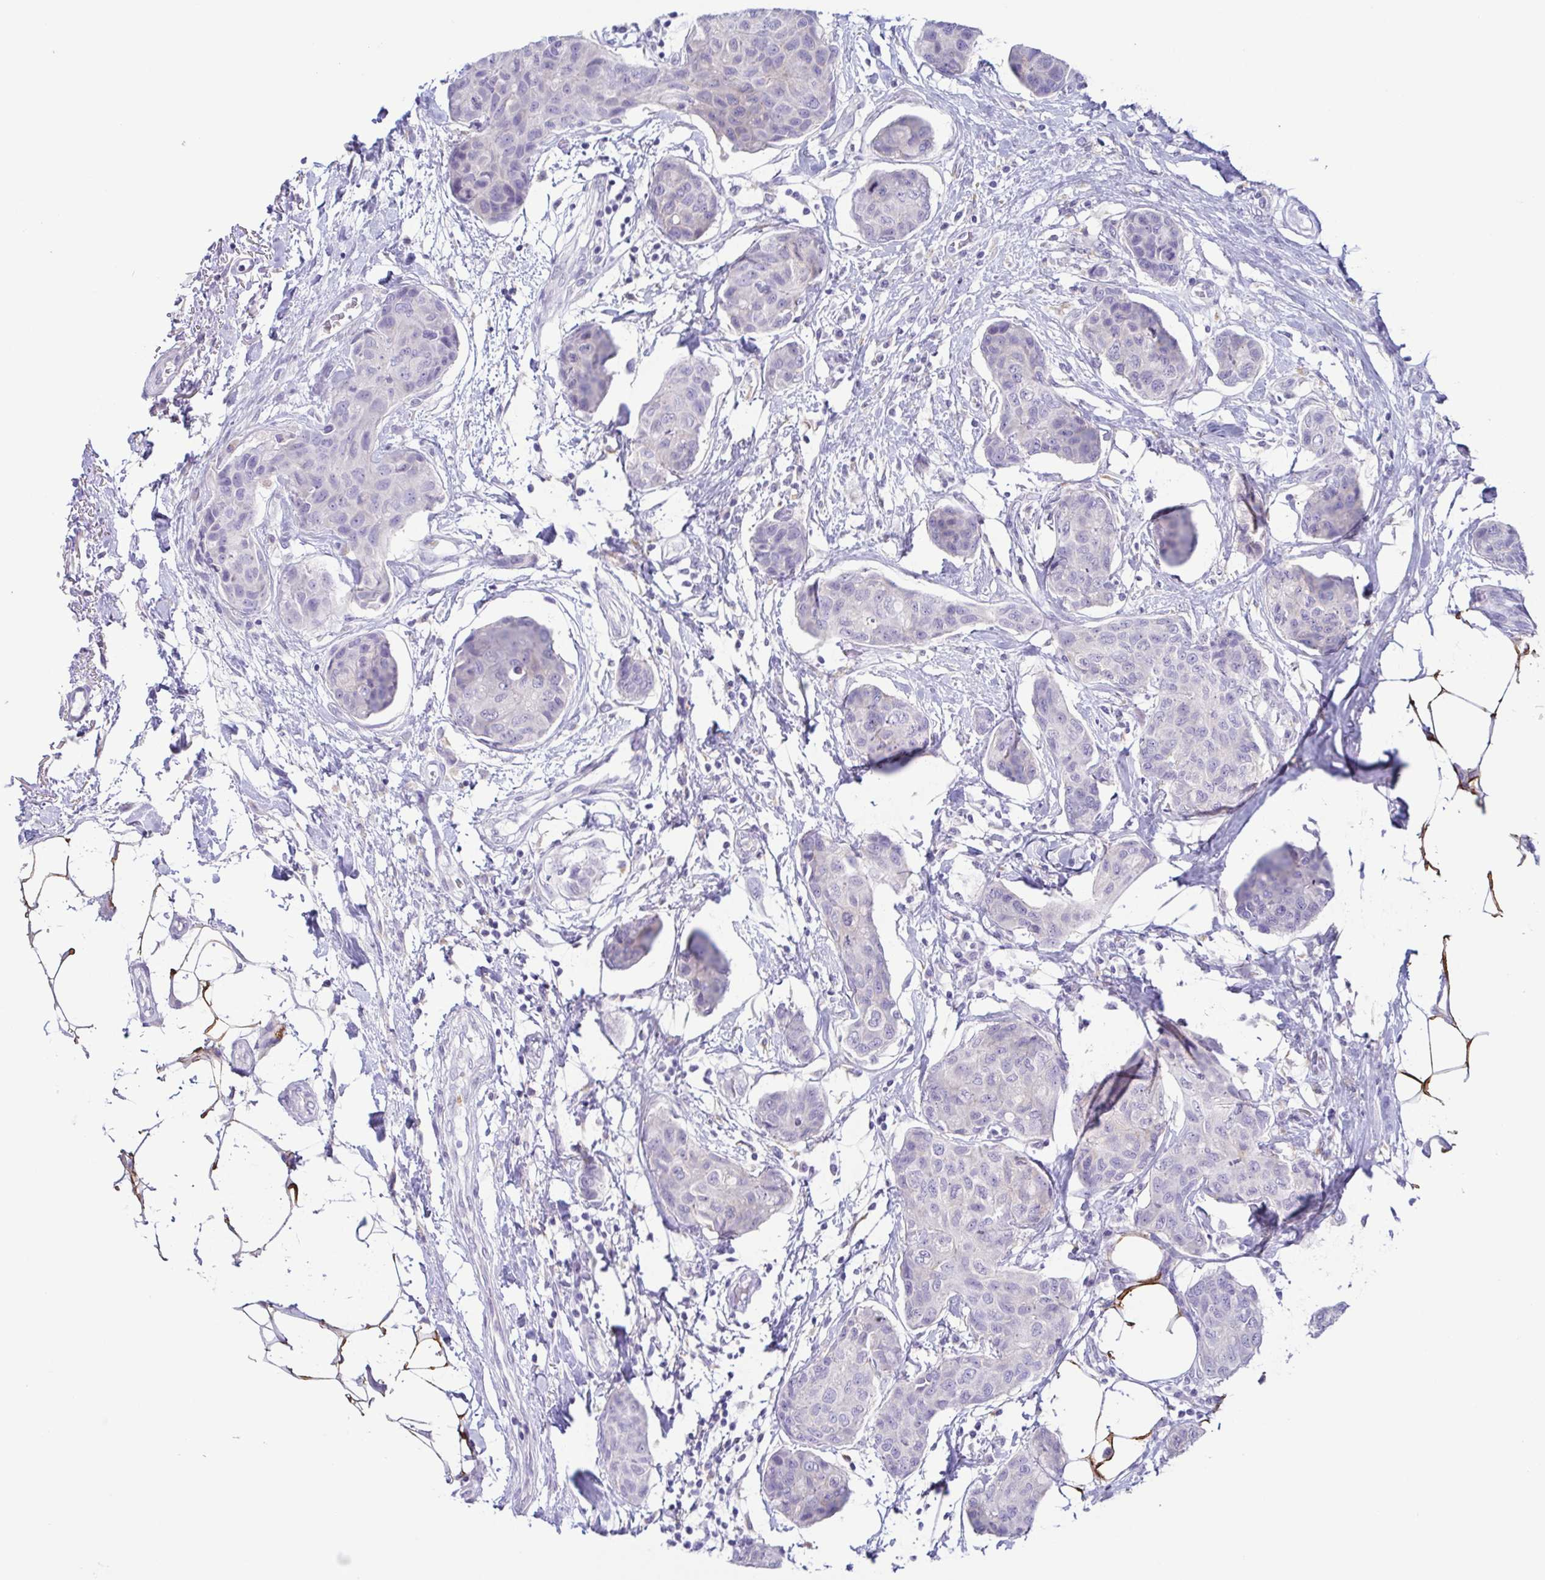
{"staining": {"intensity": "negative", "quantity": "none", "location": "none"}, "tissue": "breast cancer", "cell_type": "Tumor cells", "image_type": "cancer", "snomed": [{"axis": "morphology", "description": "Duct carcinoma"}, {"axis": "topography", "description": "Breast"}], "caption": "Tumor cells are negative for brown protein staining in infiltrating ductal carcinoma (breast).", "gene": "ATP6V1G2", "patient": {"sex": "female", "age": 80}}